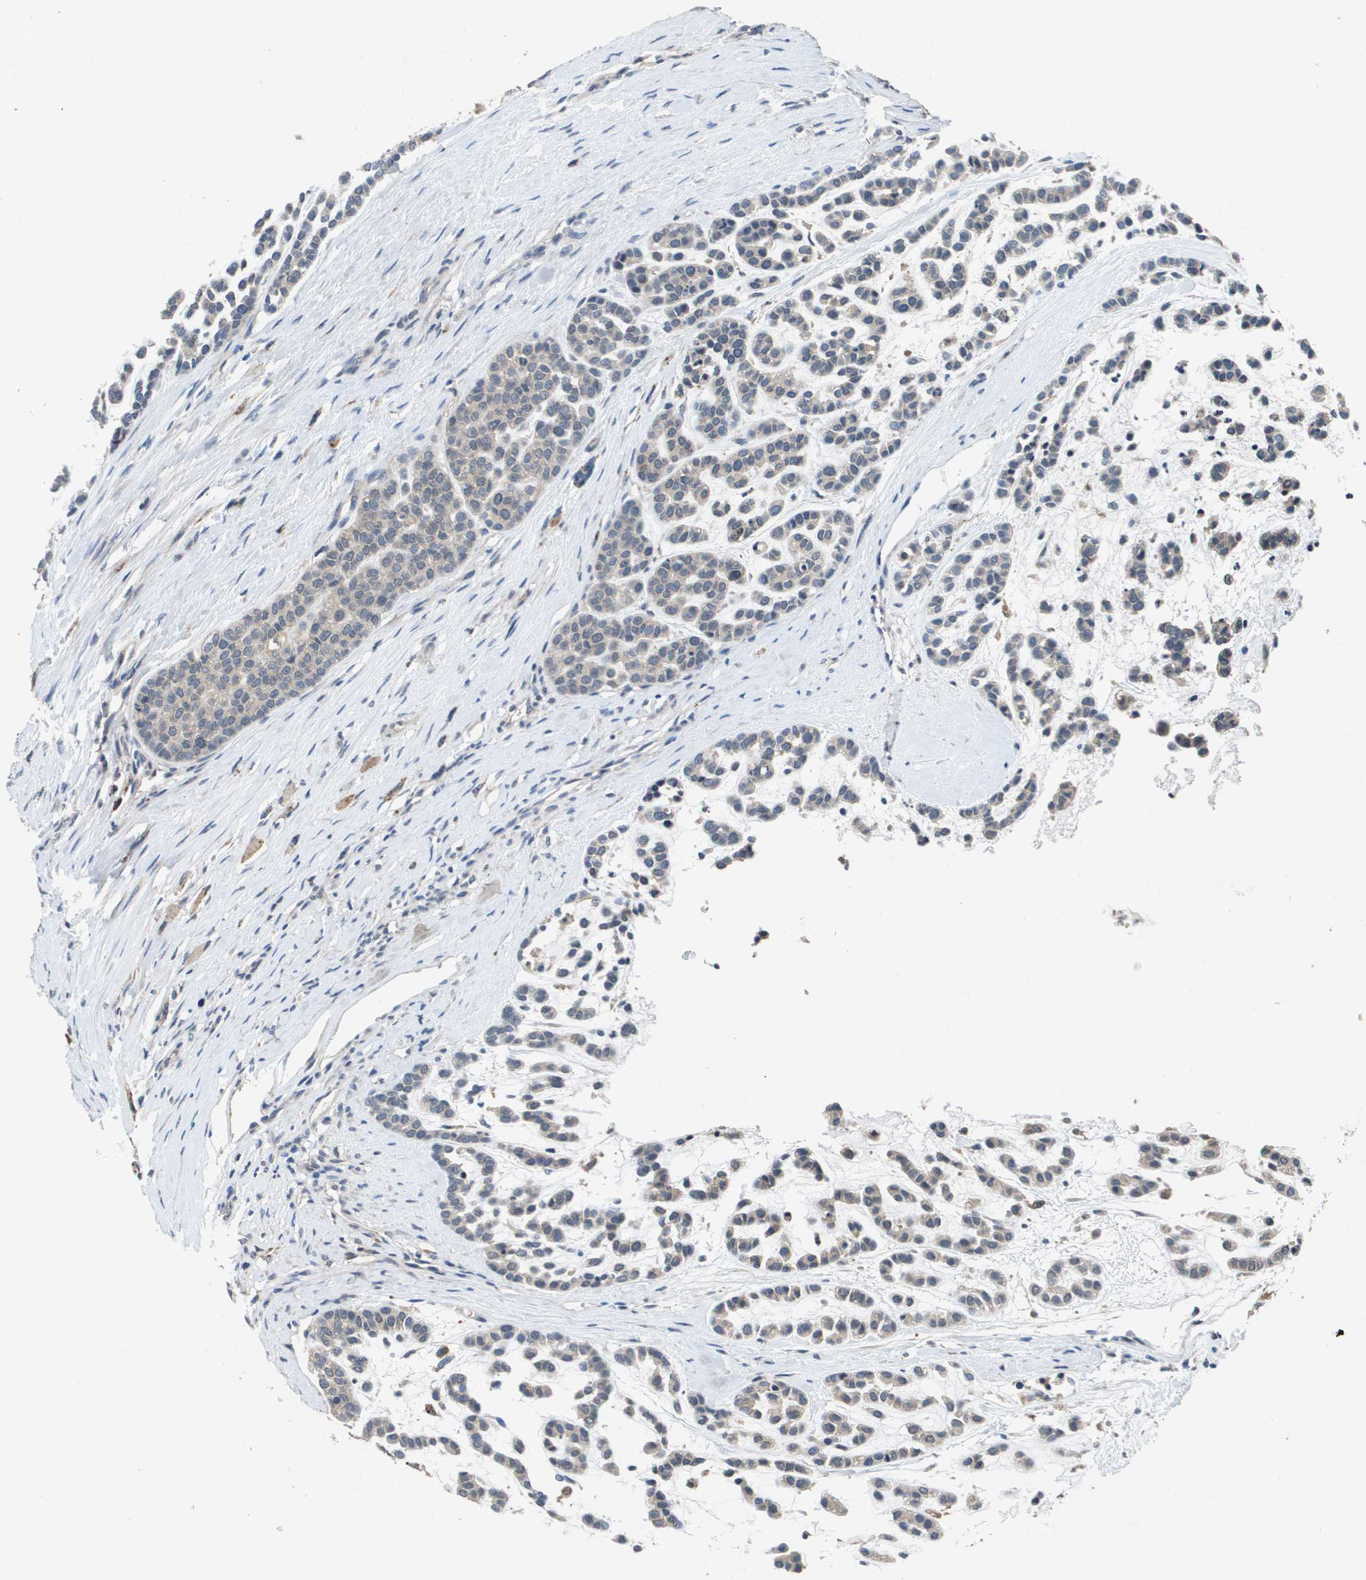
{"staining": {"intensity": "weak", "quantity": "<25%", "location": "cytoplasmic/membranous"}, "tissue": "head and neck cancer", "cell_type": "Tumor cells", "image_type": "cancer", "snomed": [{"axis": "morphology", "description": "Adenocarcinoma, NOS"}, {"axis": "morphology", "description": "Adenoma, NOS"}, {"axis": "topography", "description": "Head-Neck"}], "caption": "High power microscopy histopathology image of an immunohistochemistry (IHC) image of head and neck adenoma, revealing no significant positivity in tumor cells.", "gene": "PROC", "patient": {"sex": "female", "age": 55}}